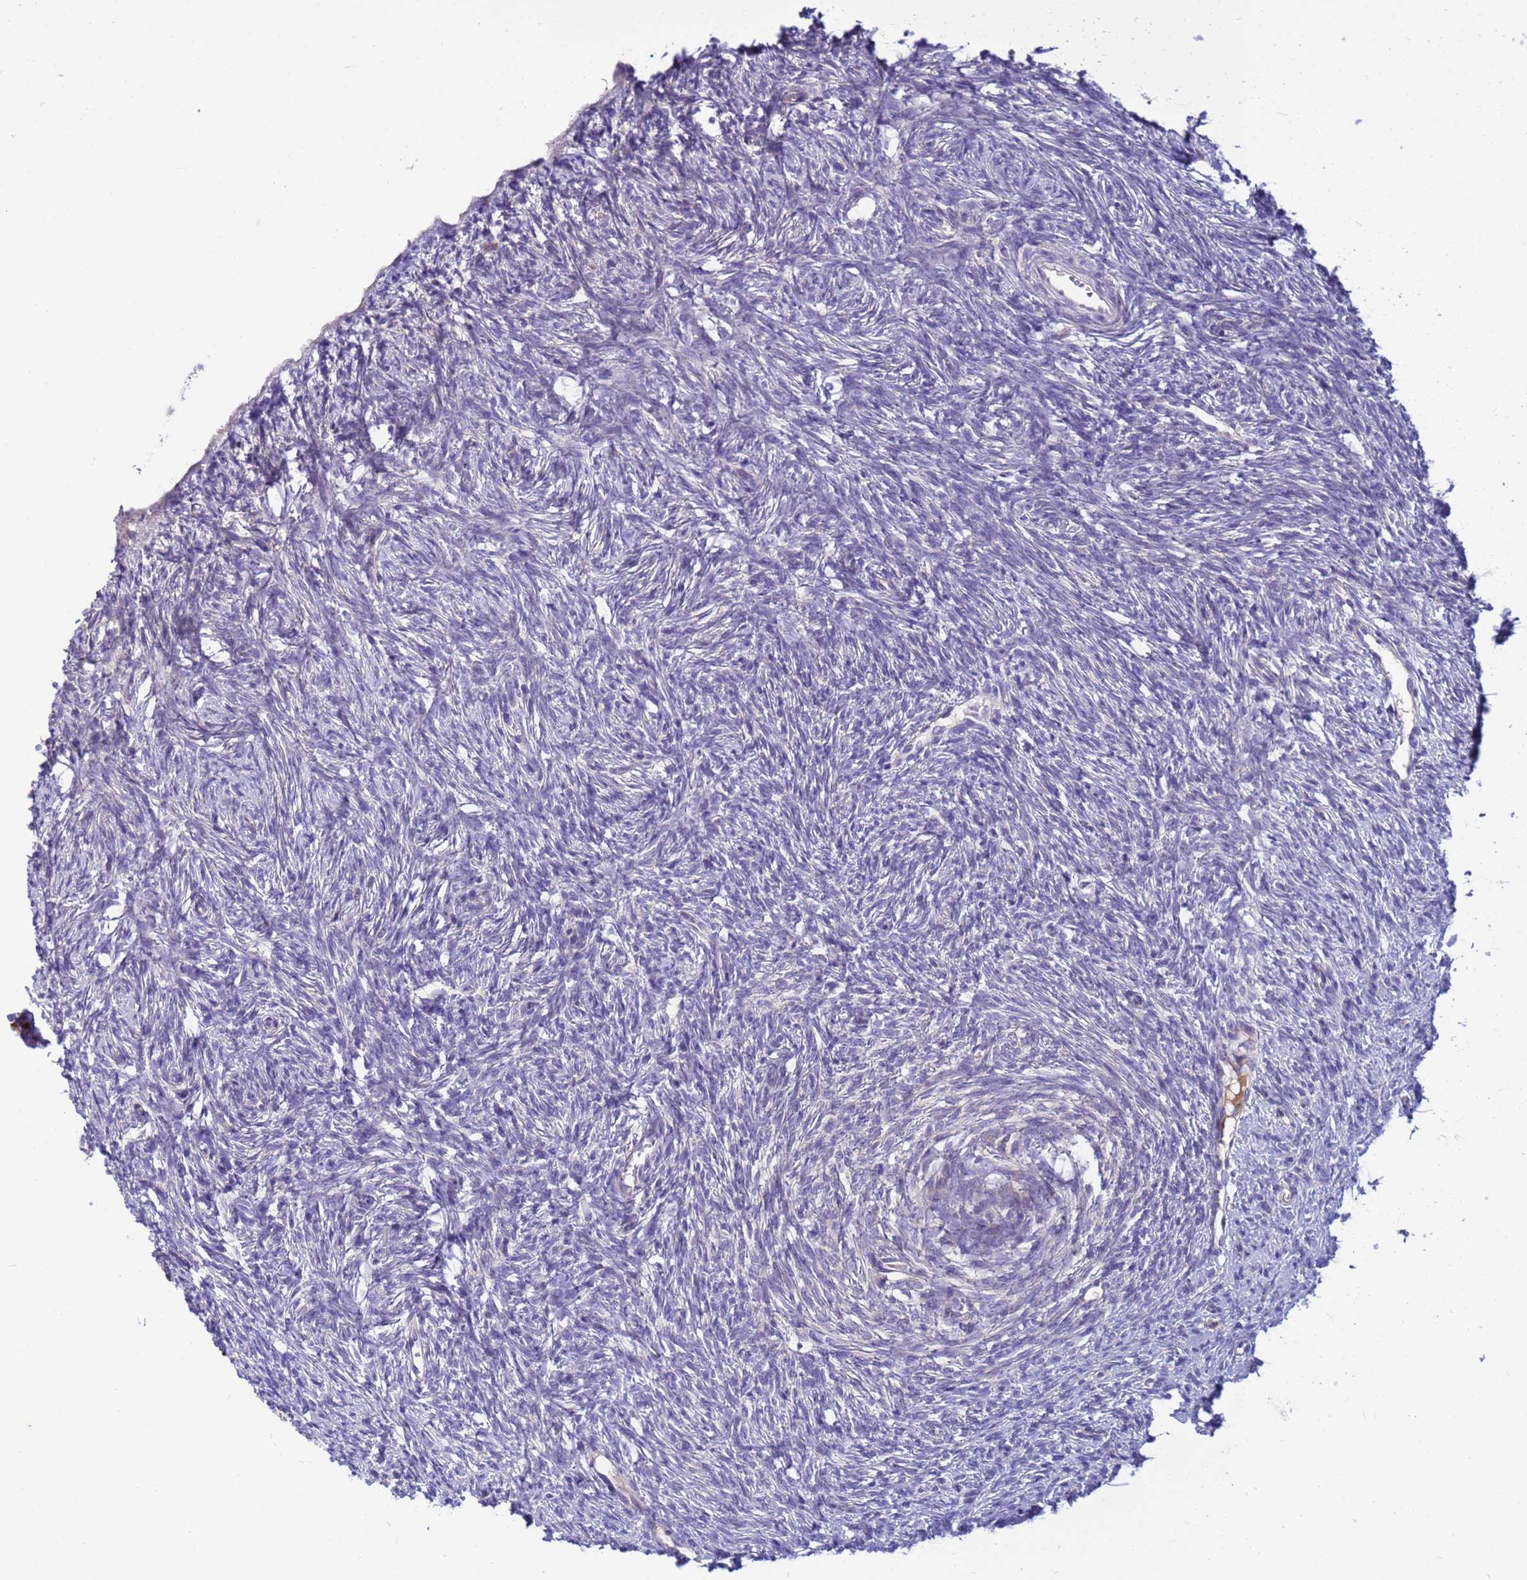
{"staining": {"intensity": "weak", "quantity": "<25%", "location": "cytoplasmic/membranous"}, "tissue": "ovary", "cell_type": "Follicle cells", "image_type": "normal", "snomed": [{"axis": "morphology", "description": "Normal tissue, NOS"}, {"axis": "topography", "description": "Ovary"}], "caption": "DAB (3,3'-diaminobenzidine) immunohistochemical staining of benign ovary demonstrates no significant positivity in follicle cells.", "gene": "THAP5", "patient": {"sex": "female", "age": 51}}